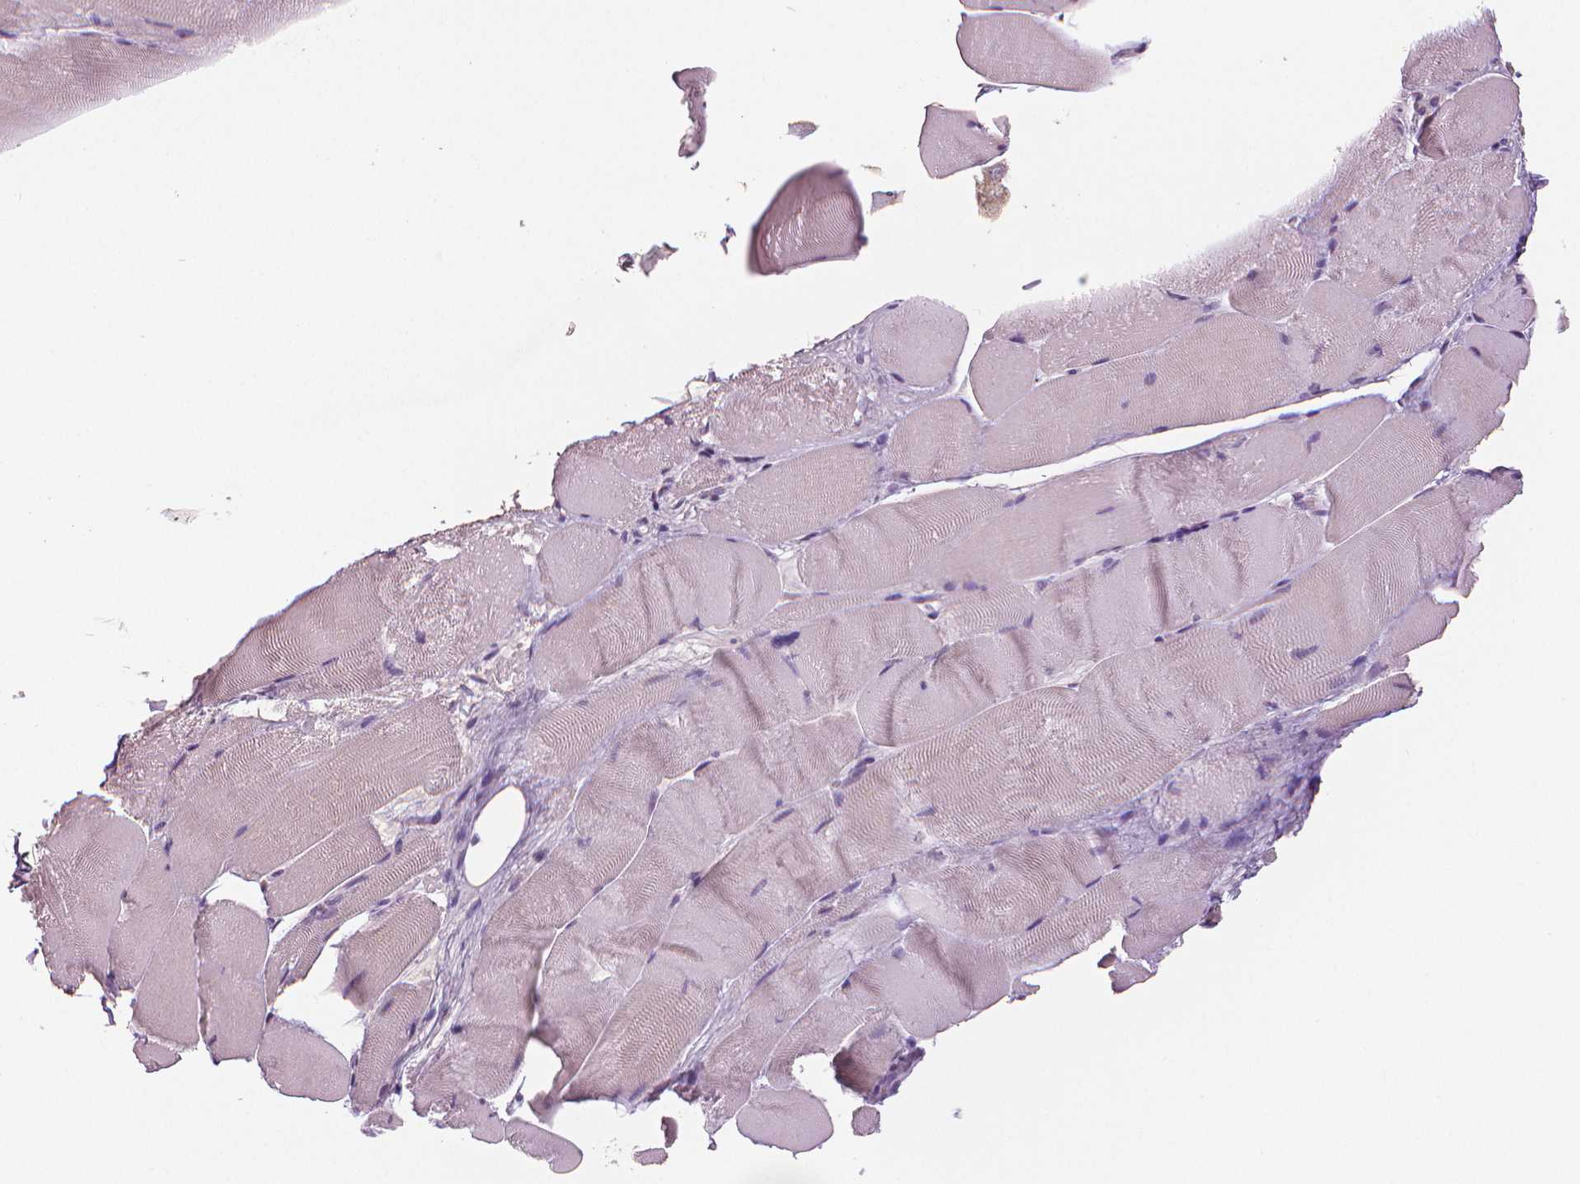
{"staining": {"intensity": "negative", "quantity": "none", "location": "none"}, "tissue": "skeletal muscle", "cell_type": "Myocytes", "image_type": "normal", "snomed": [{"axis": "morphology", "description": "Normal tissue, NOS"}, {"axis": "topography", "description": "Skeletal muscle"}], "caption": "Immunohistochemistry (IHC) histopathology image of normal skeletal muscle: human skeletal muscle stained with DAB demonstrates no significant protein expression in myocytes.", "gene": "MKI67", "patient": {"sex": "female", "age": 64}}